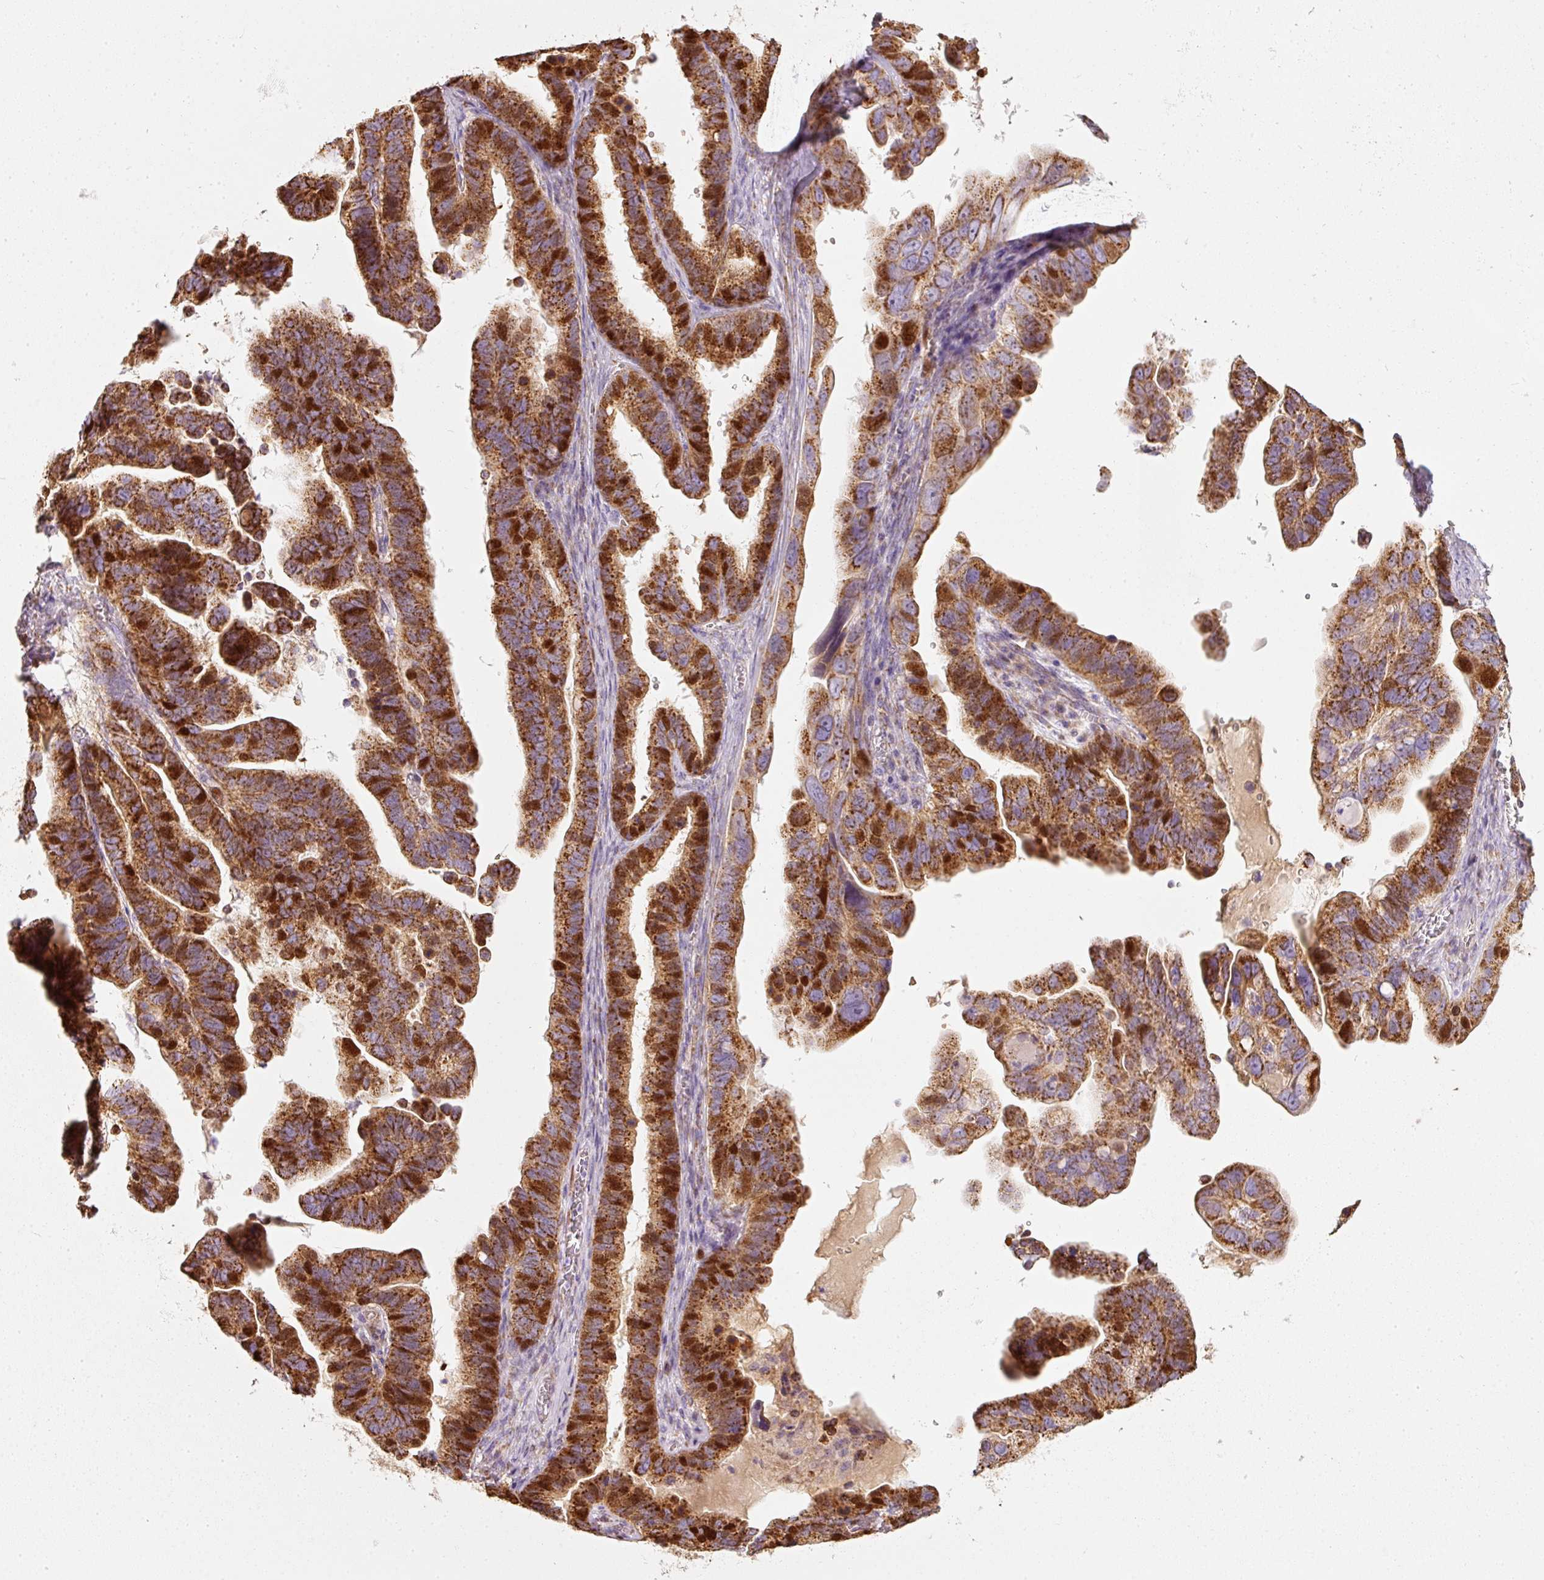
{"staining": {"intensity": "strong", "quantity": ">75%", "location": "cytoplasmic/membranous,nuclear"}, "tissue": "ovarian cancer", "cell_type": "Tumor cells", "image_type": "cancer", "snomed": [{"axis": "morphology", "description": "Cystadenocarcinoma, serous, NOS"}, {"axis": "topography", "description": "Ovary"}], "caption": "An IHC histopathology image of neoplastic tissue is shown. Protein staining in brown labels strong cytoplasmic/membranous and nuclear positivity in ovarian cancer (serous cystadenocarcinoma) within tumor cells. Using DAB (brown) and hematoxylin (blue) stains, captured at high magnification using brightfield microscopy.", "gene": "DUT", "patient": {"sex": "female", "age": 56}}